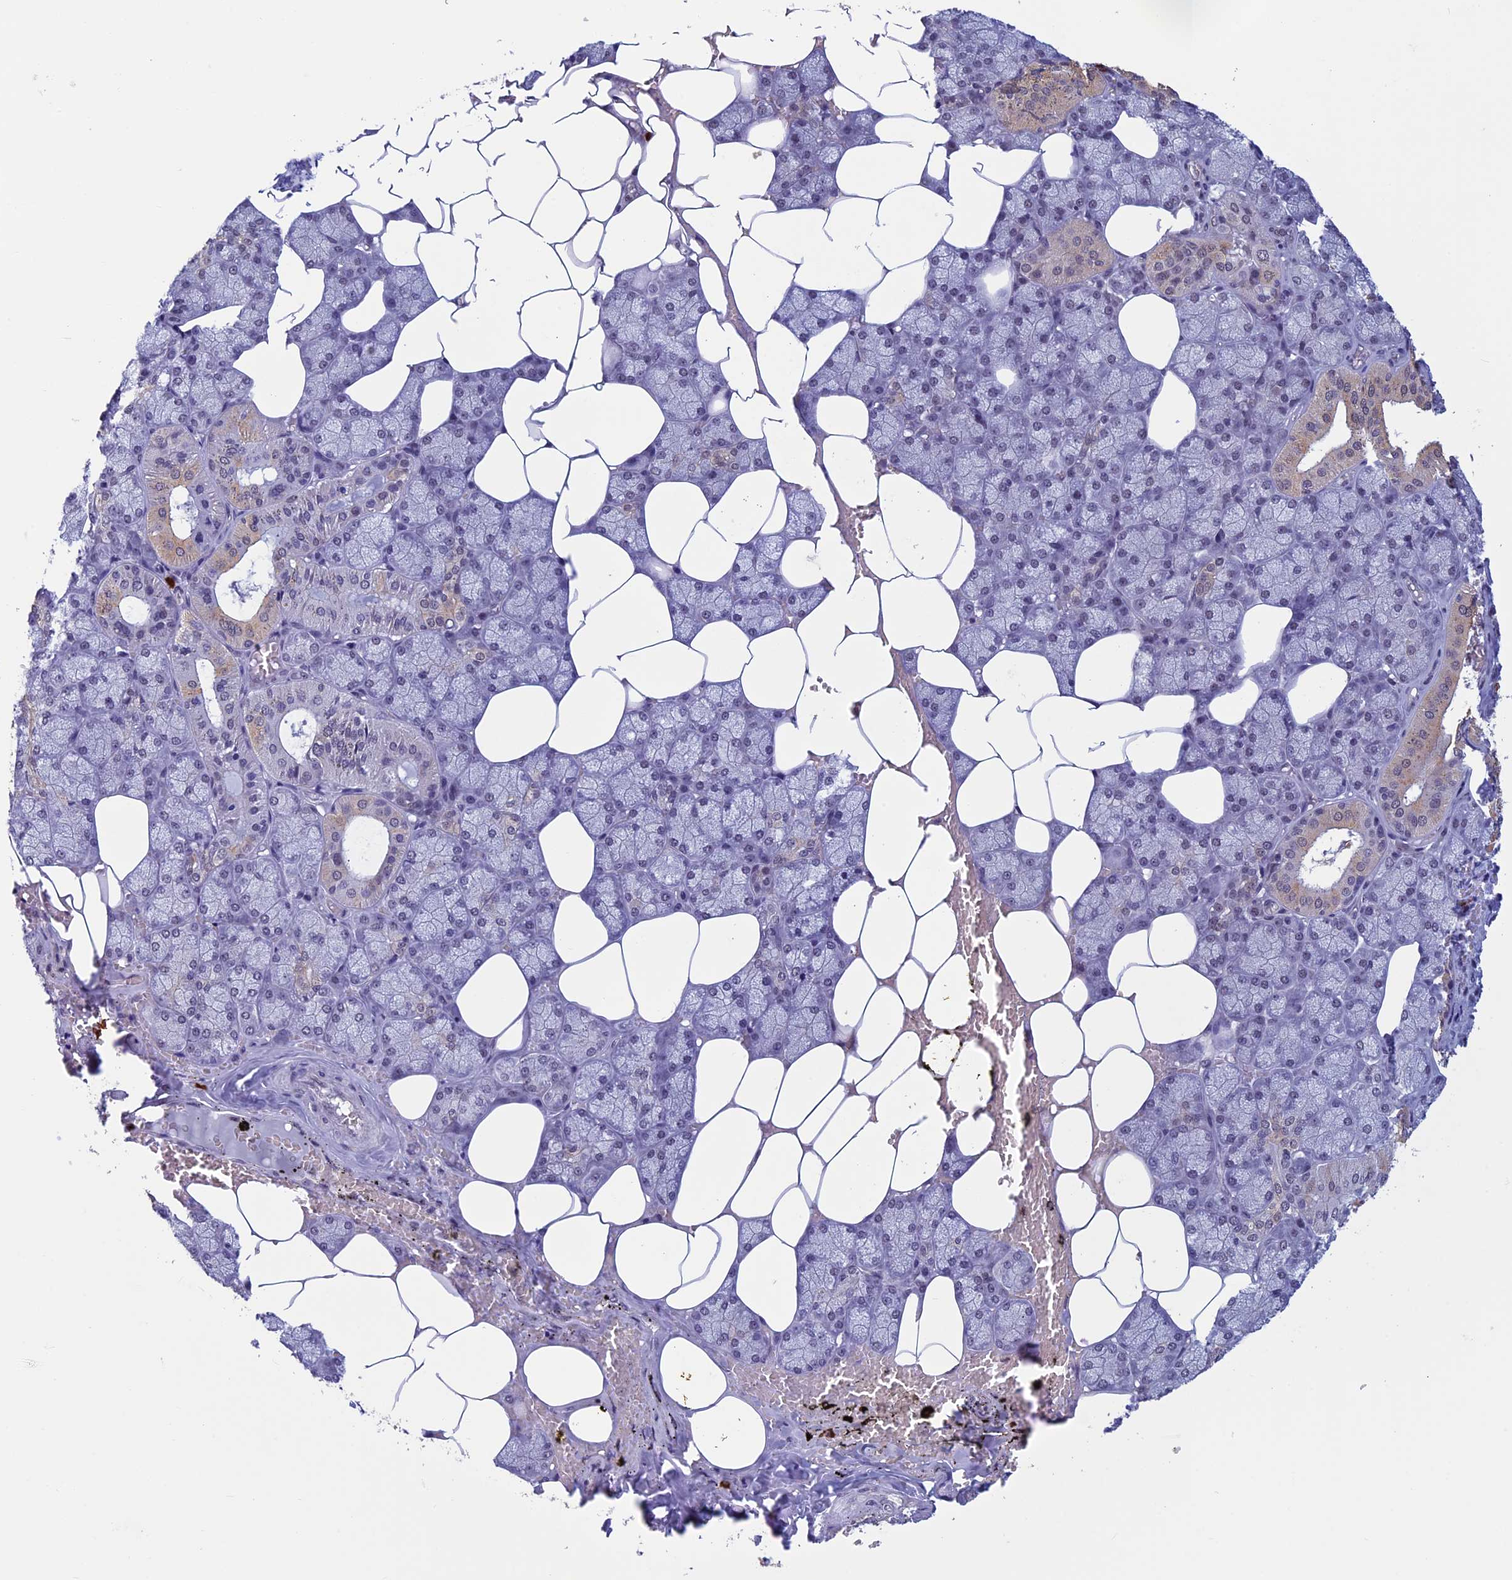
{"staining": {"intensity": "weak", "quantity": "25%-75%", "location": "cytoplasmic/membranous,nuclear"}, "tissue": "salivary gland", "cell_type": "Glandular cells", "image_type": "normal", "snomed": [{"axis": "morphology", "description": "Normal tissue, NOS"}, {"axis": "topography", "description": "Salivary gland"}], "caption": "Glandular cells show low levels of weak cytoplasmic/membranous,nuclear expression in approximately 25%-75% of cells in benign salivary gland. The protein of interest is stained brown, and the nuclei are stained in blue (DAB (3,3'-diaminobenzidine) IHC with brightfield microscopy, high magnification).", "gene": "RNF40", "patient": {"sex": "male", "age": 62}}